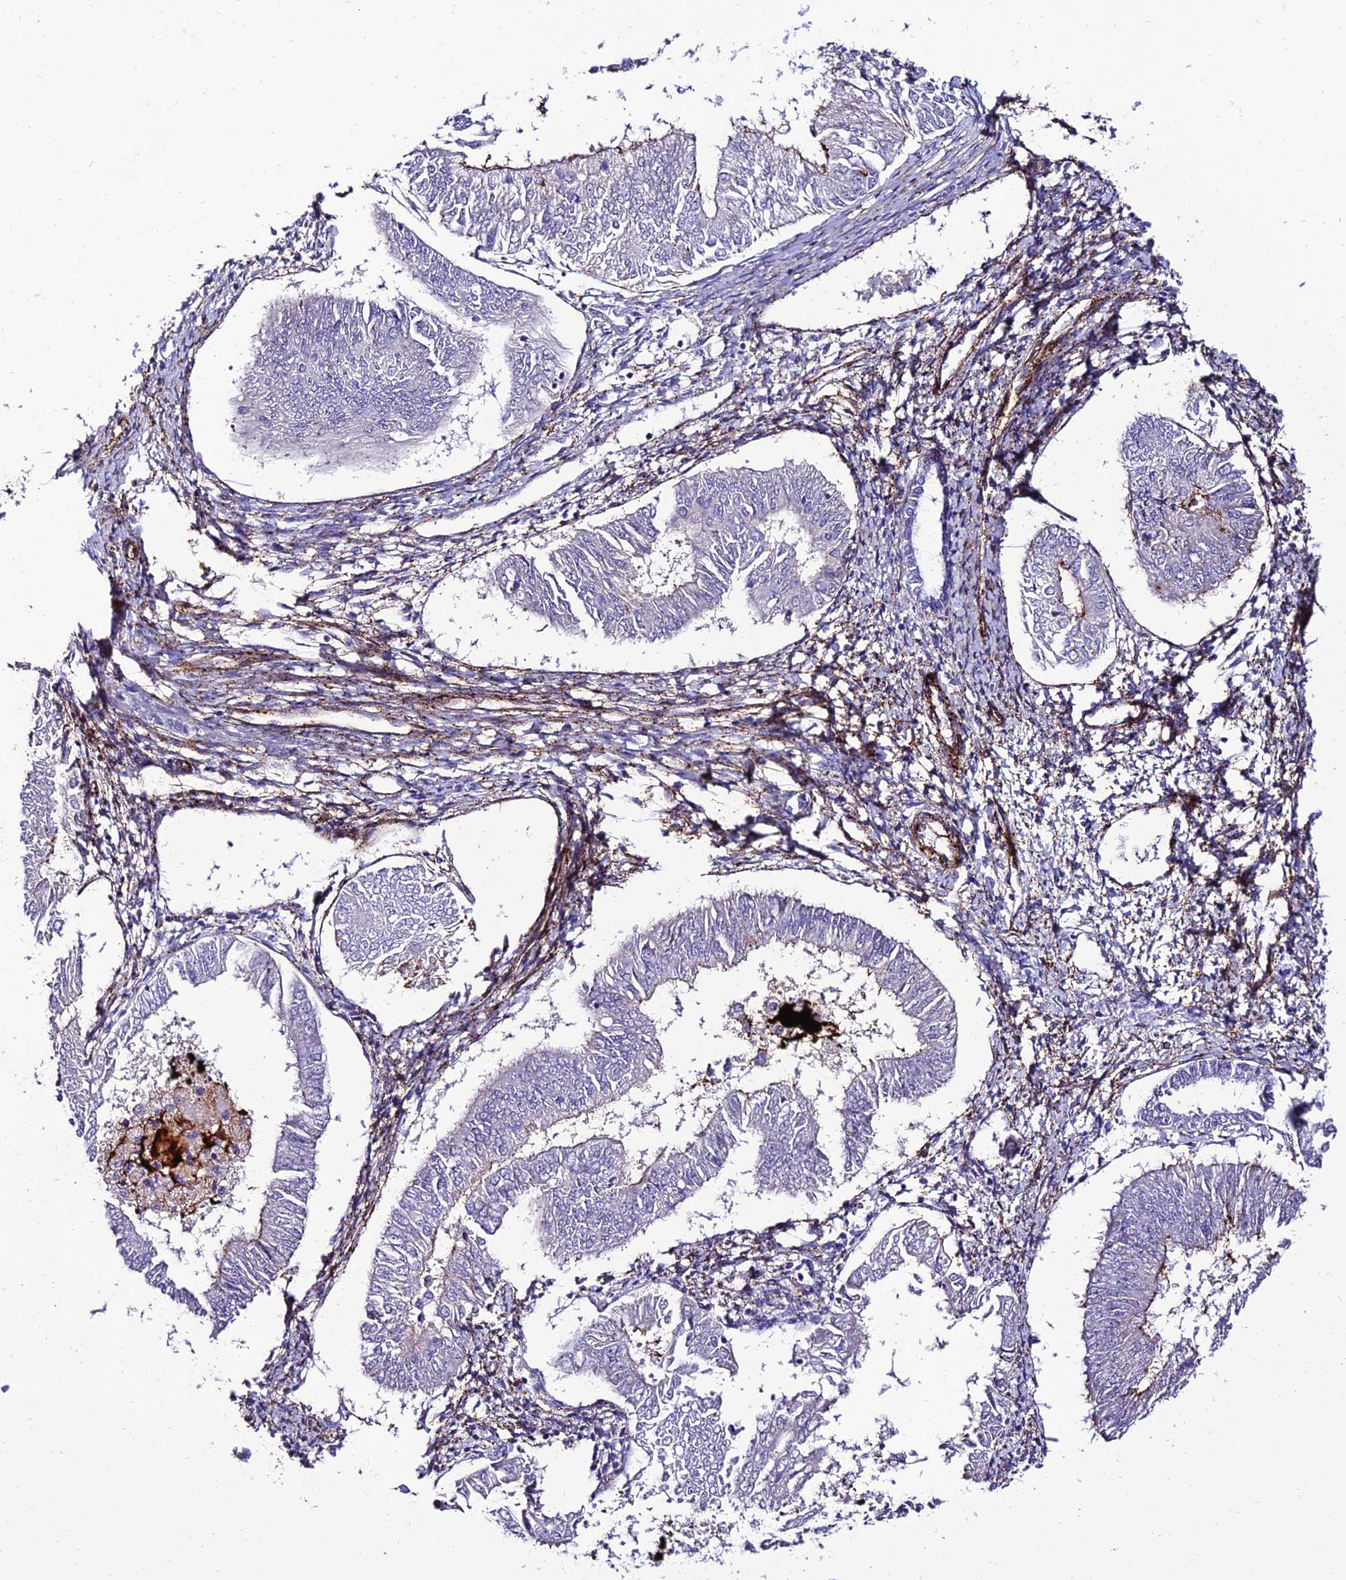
{"staining": {"intensity": "negative", "quantity": "none", "location": "none"}, "tissue": "endometrial cancer", "cell_type": "Tumor cells", "image_type": "cancer", "snomed": [{"axis": "morphology", "description": "Adenocarcinoma, NOS"}, {"axis": "topography", "description": "Endometrium"}], "caption": "High magnification brightfield microscopy of endometrial cancer (adenocarcinoma) stained with DAB (brown) and counterstained with hematoxylin (blue): tumor cells show no significant positivity.", "gene": "ALDH3B2", "patient": {"sex": "female", "age": 58}}